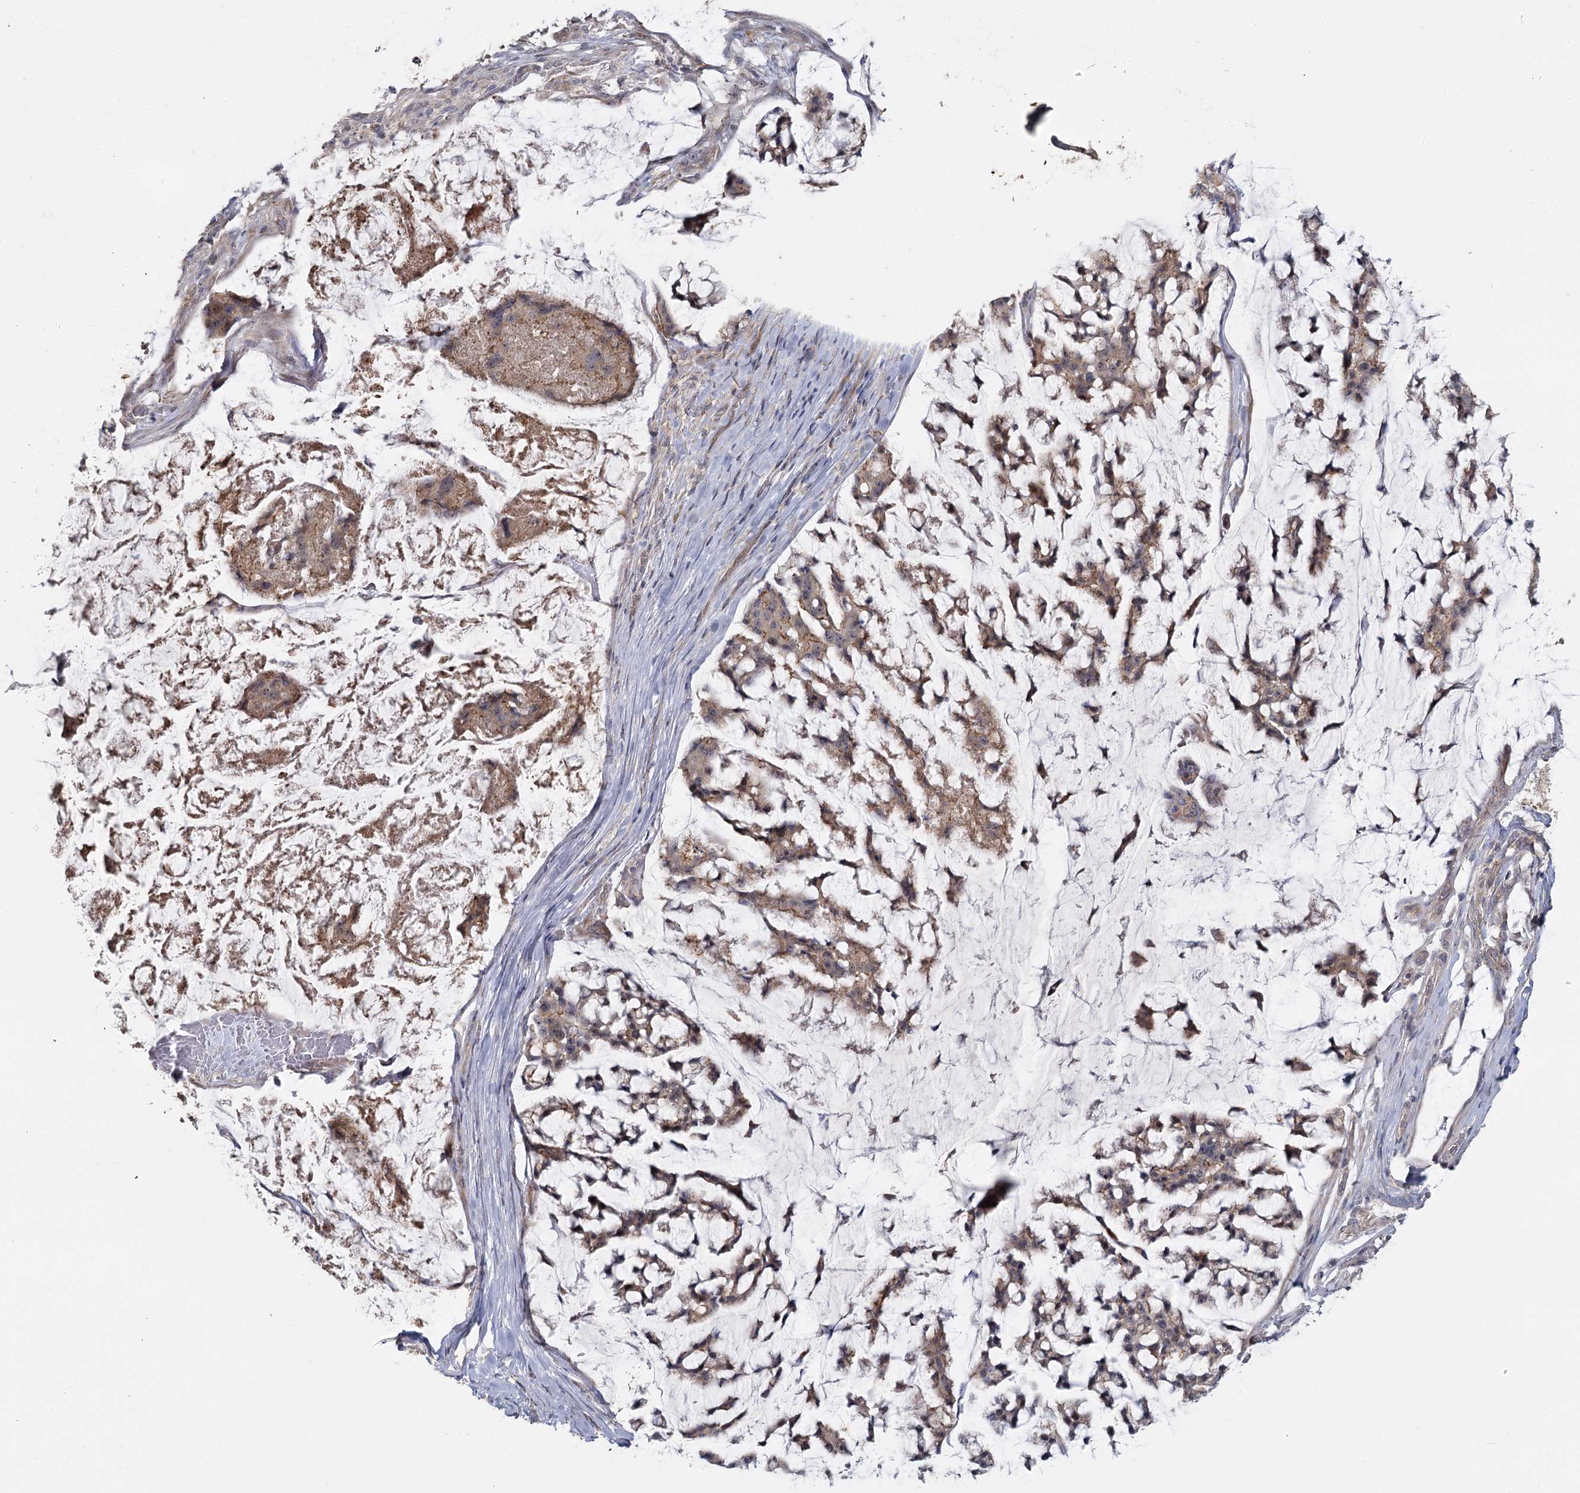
{"staining": {"intensity": "weak", "quantity": ">75%", "location": "cytoplasmic/membranous"}, "tissue": "stomach cancer", "cell_type": "Tumor cells", "image_type": "cancer", "snomed": [{"axis": "morphology", "description": "Adenocarcinoma, NOS"}, {"axis": "topography", "description": "Stomach, lower"}], "caption": "Immunohistochemical staining of human stomach cancer (adenocarcinoma) displays low levels of weak cytoplasmic/membranous positivity in approximately >75% of tumor cells. (DAB (3,3'-diaminobenzidine) IHC, brown staining for protein, blue staining for nuclei).", "gene": "ANGPTL5", "patient": {"sex": "male", "age": 67}}